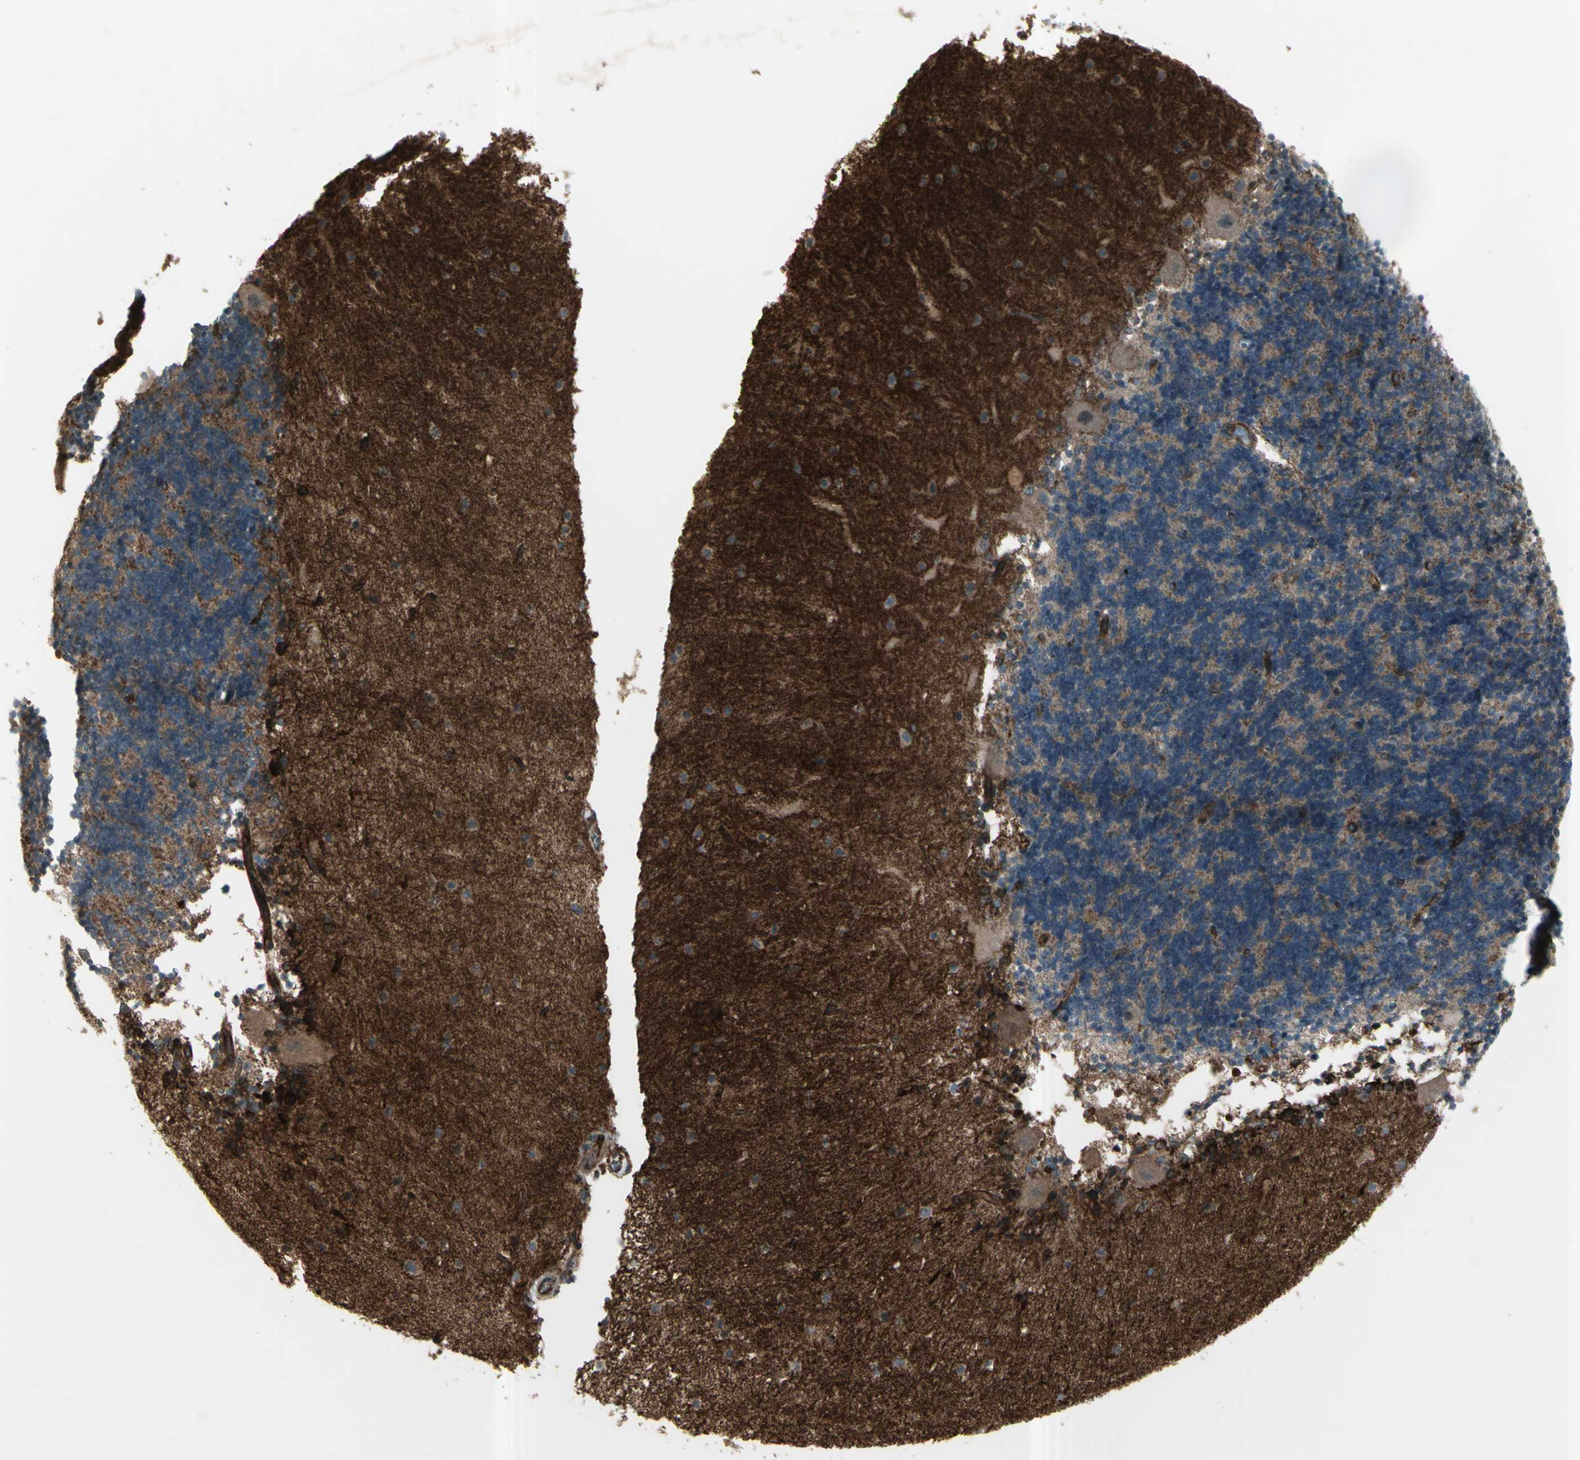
{"staining": {"intensity": "moderate", "quantity": "<25%", "location": "cytoplasmic/membranous"}, "tissue": "cerebellum", "cell_type": "Cells in granular layer", "image_type": "normal", "snomed": [{"axis": "morphology", "description": "Normal tissue, NOS"}, {"axis": "topography", "description": "Cerebellum"}], "caption": "Normal cerebellum demonstrates moderate cytoplasmic/membranous positivity in about <25% of cells in granular layer.", "gene": "FXYD5", "patient": {"sex": "female", "age": 54}}